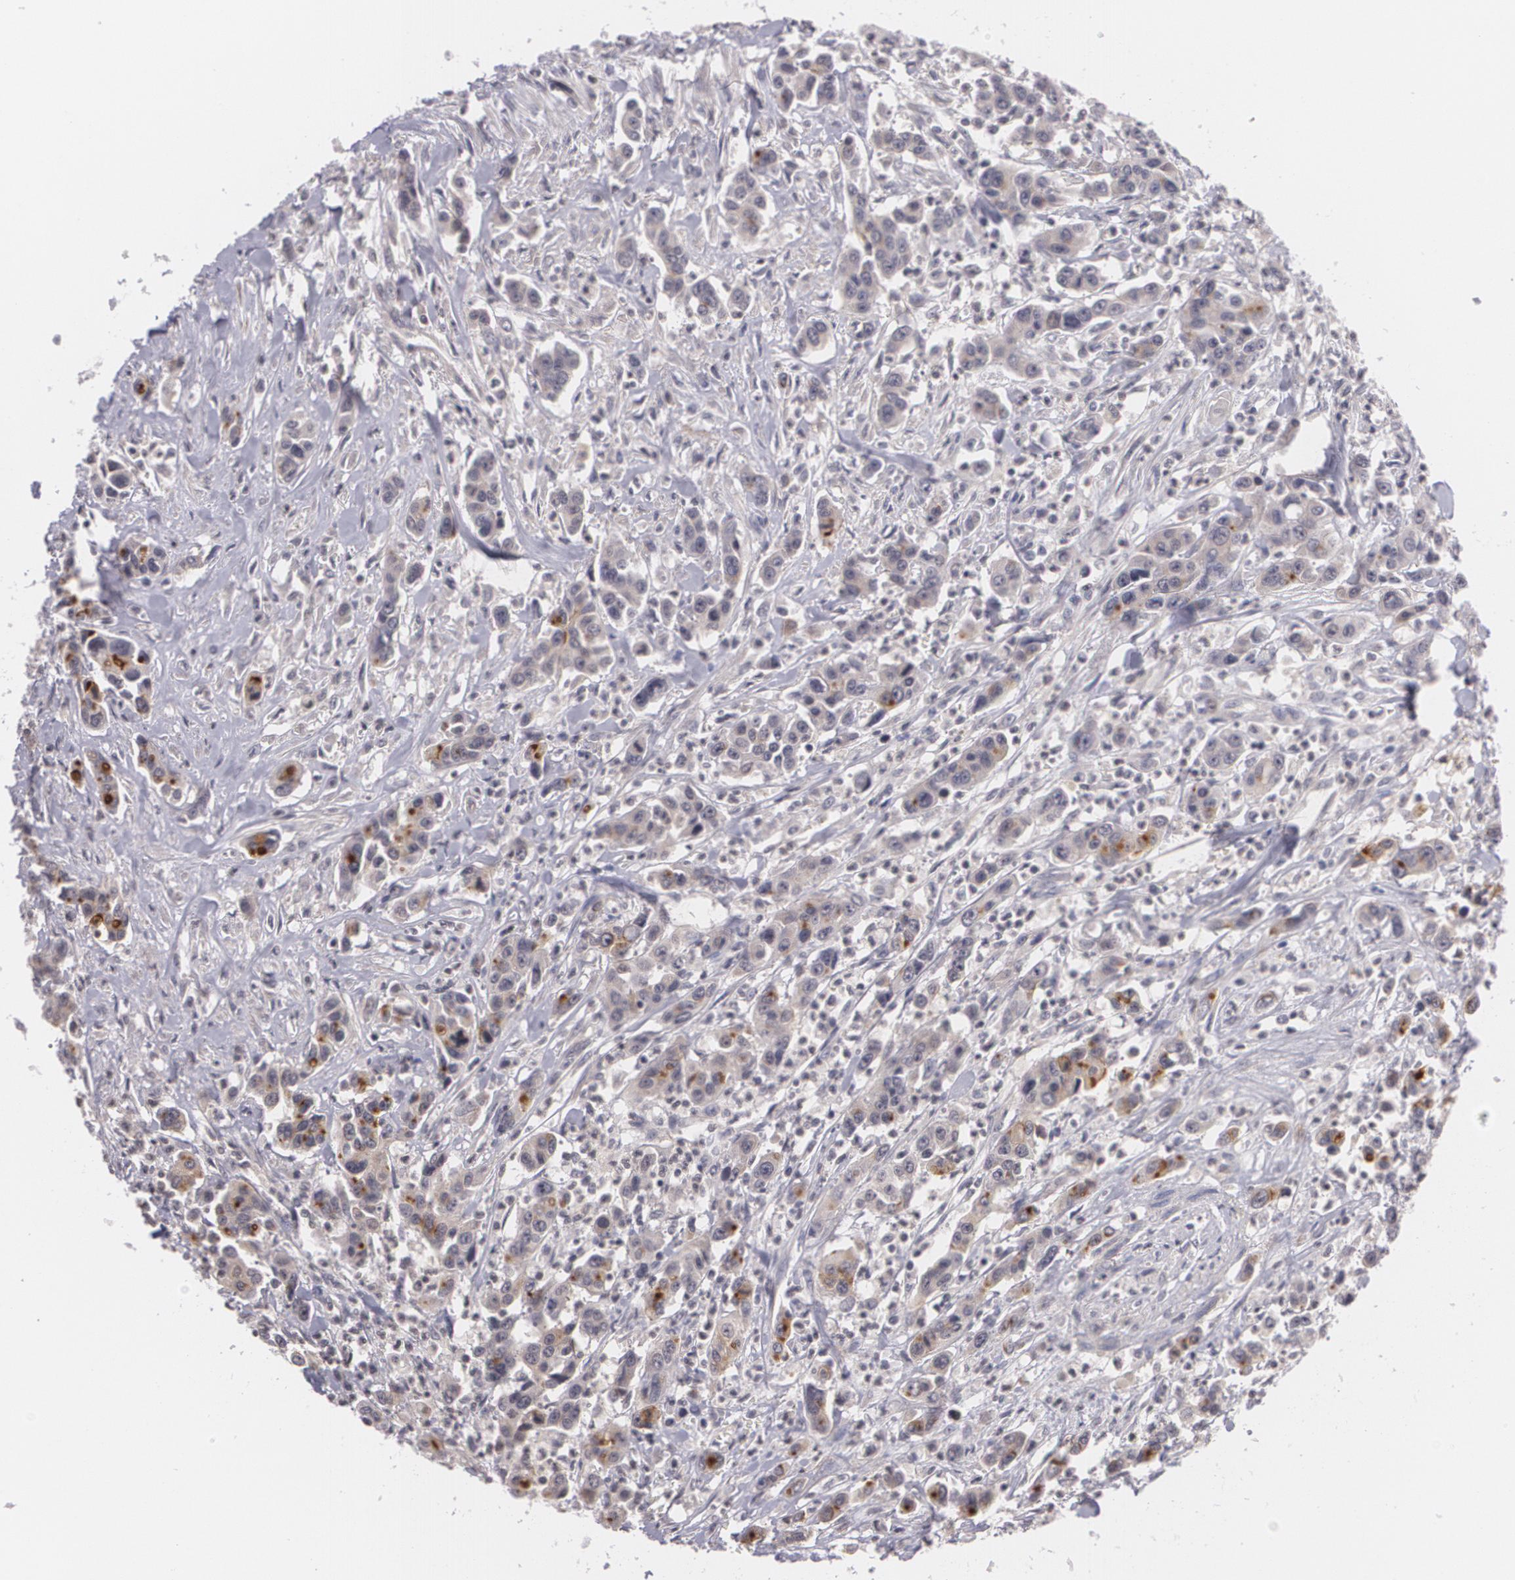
{"staining": {"intensity": "moderate", "quantity": "<25%", "location": "cytoplasmic/membranous"}, "tissue": "urothelial cancer", "cell_type": "Tumor cells", "image_type": "cancer", "snomed": [{"axis": "morphology", "description": "Urothelial carcinoma, High grade"}, {"axis": "topography", "description": "Urinary bladder"}], "caption": "IHC (DAB (3,3'-diaminobenzidine)) staining of urothelial carcinoma (high-grade) demonstrates moderate cytoplasmic/membranous protein expression in approximately <25% of tumor cells. (IHC, brightfield microscopy, high magnification).", "gene": "MUC1", "patient": {"sex": "male", "age": 86}}